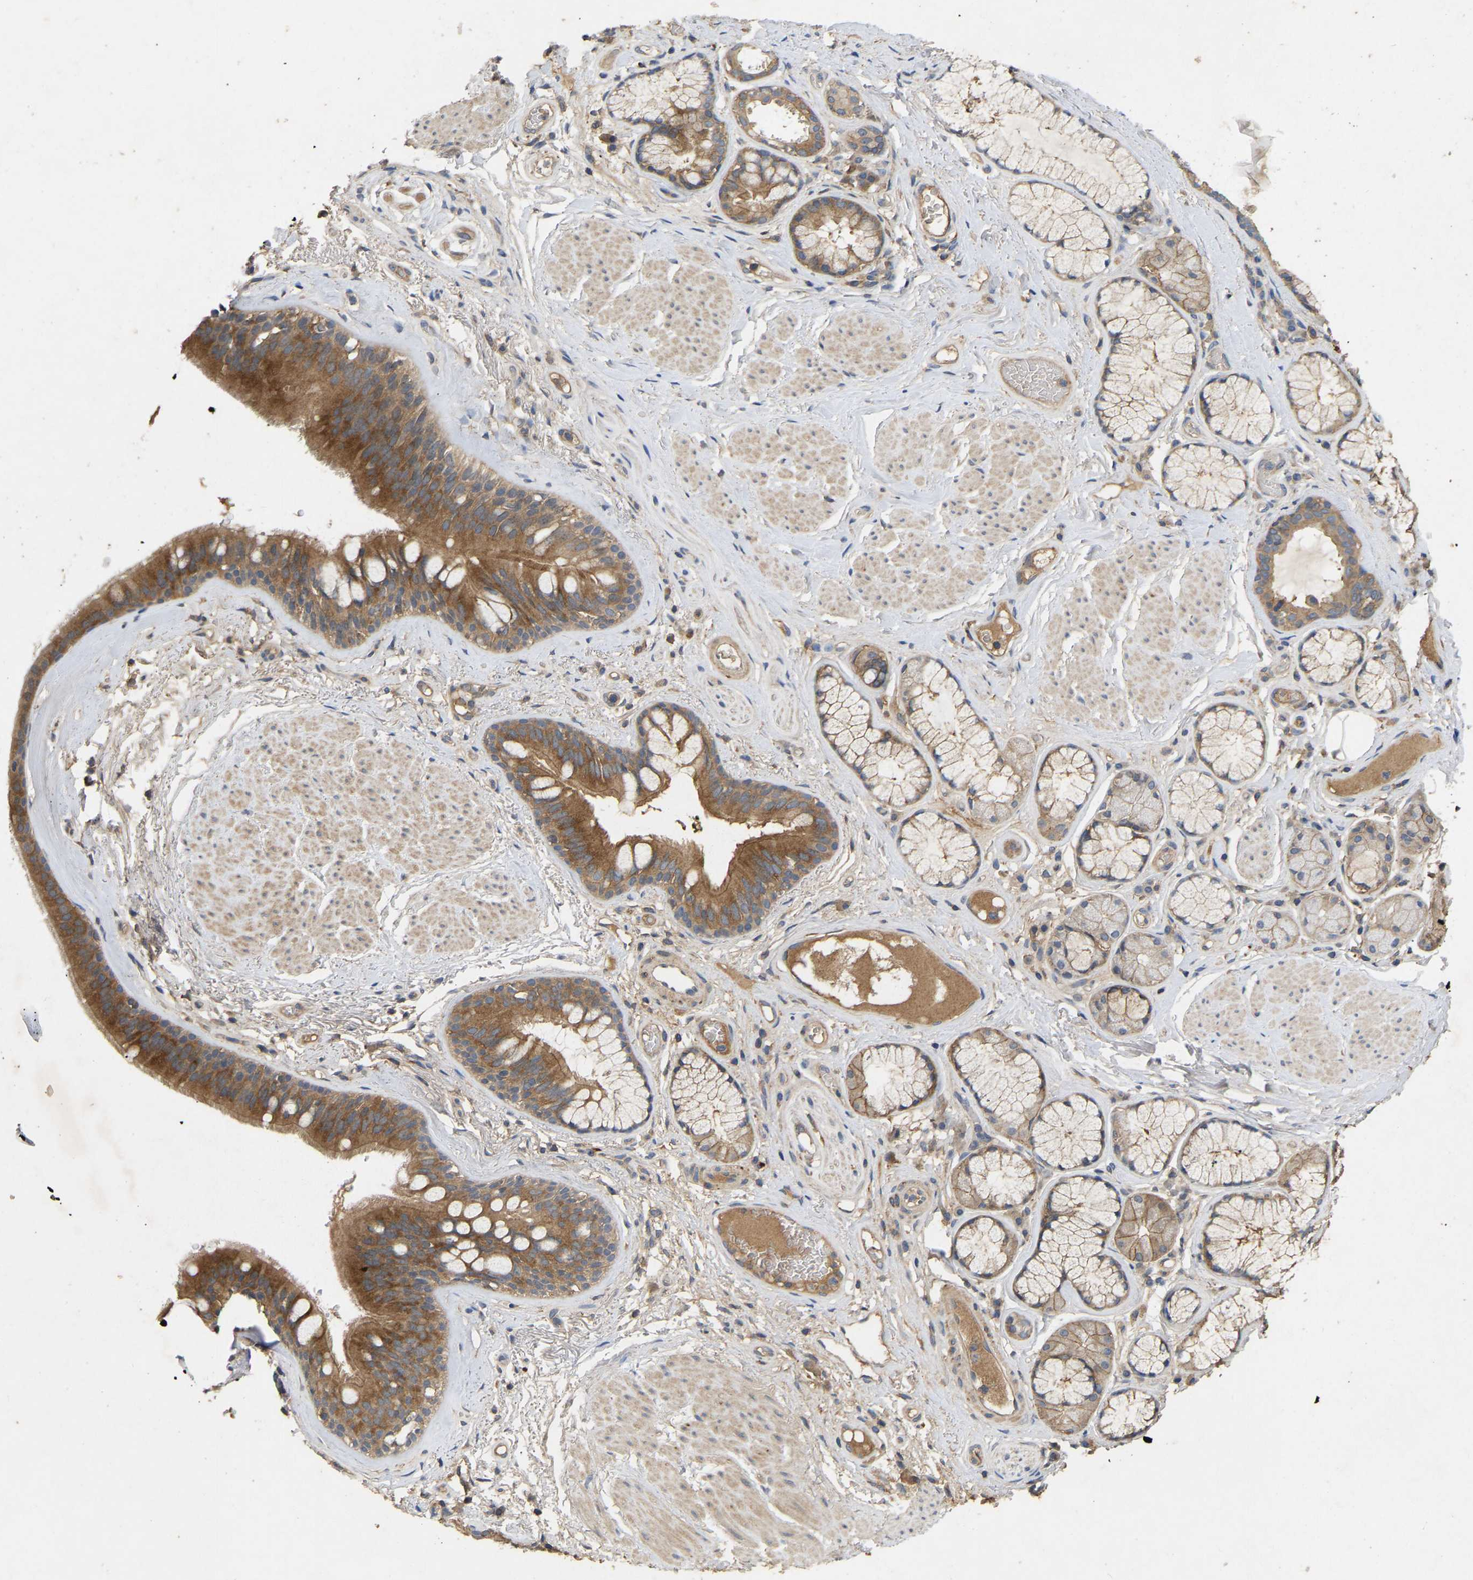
{"staining": {"intensity": "moderate", "quantity": ">75%", "location": "cytoplasmic/membranous"}, "tissue": "bronchus", "cell_type": "Respiratory epithelial cells", "image_type": "normal", "snomed": [{"axis": "morphology", "description": "Normal tissue, NOS"}, {"axis": "topography", "description": "Cartilage tissue"}], "caption": "This micrograph shows IHC staining of unremarkable human bronchus, with medium moderate cytoplasmic/membranous expression in approximately >75% of respiratory epithelial cells.", "gene": "LPAR2", "patient": {"sex": "female", "age": 63}}